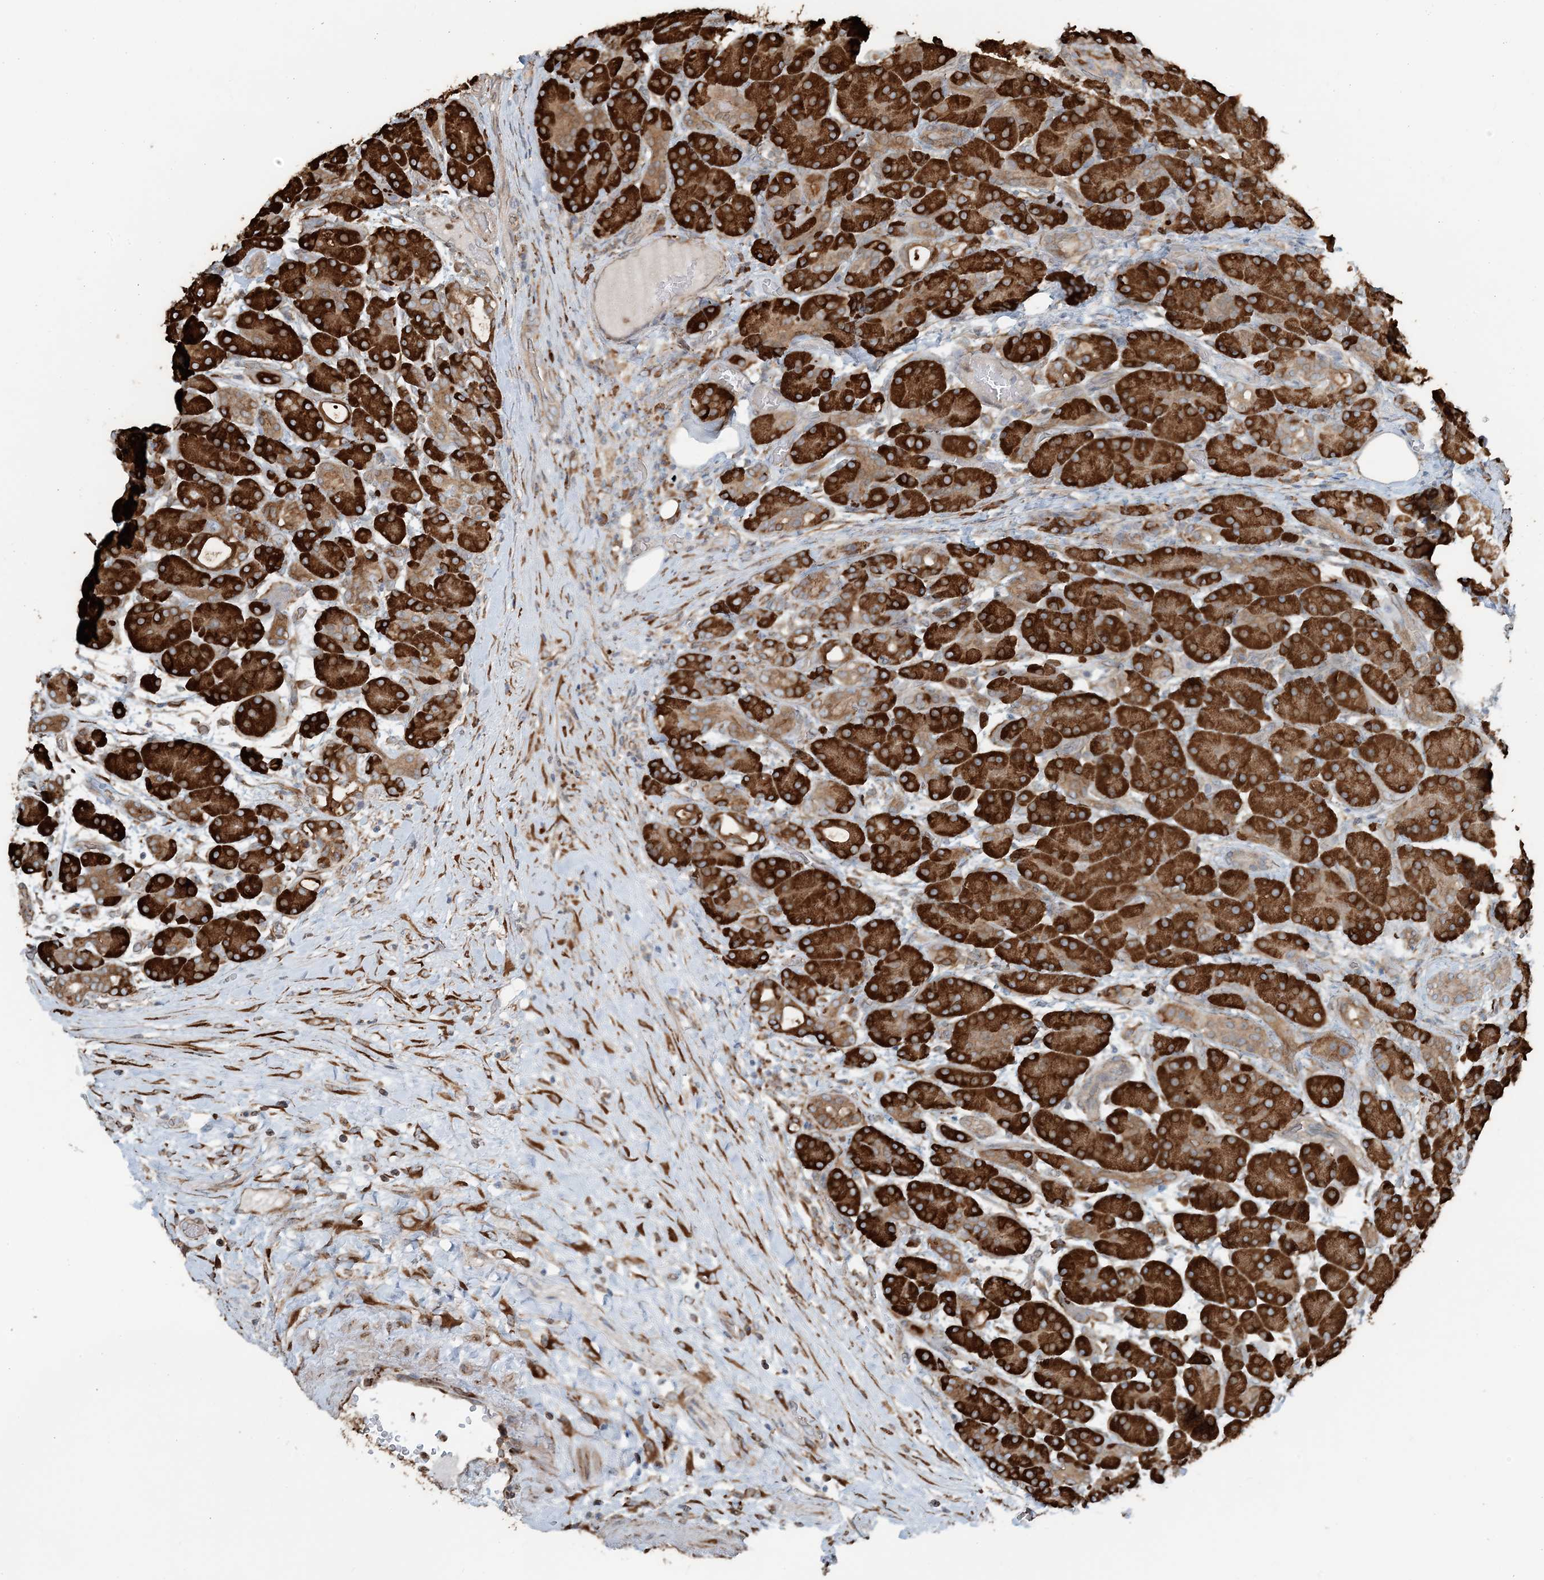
{"staining": {"intensity": "strong", "quantity": ">75%", "location": "cytoplasmic/membranous"}, "tissue": "pancreas", "cell_type": "Exocrine glandular cells", "image_type": "normal", "snomed": [{"axis": "morphology", "description": "Normal tissue, NOS"}, {"axis": "topography", "description": "Pancreas"}], "caption": "A histopathology image of pancreas stained for a protein exhibits strong cytoplasmic/membranous brown staining in exocrine glandular cells. (Brightfield microscopy of DAB IHC at high magnification).", "gene": "CERKL", "patient": {"sex": "male", "age": 63}}